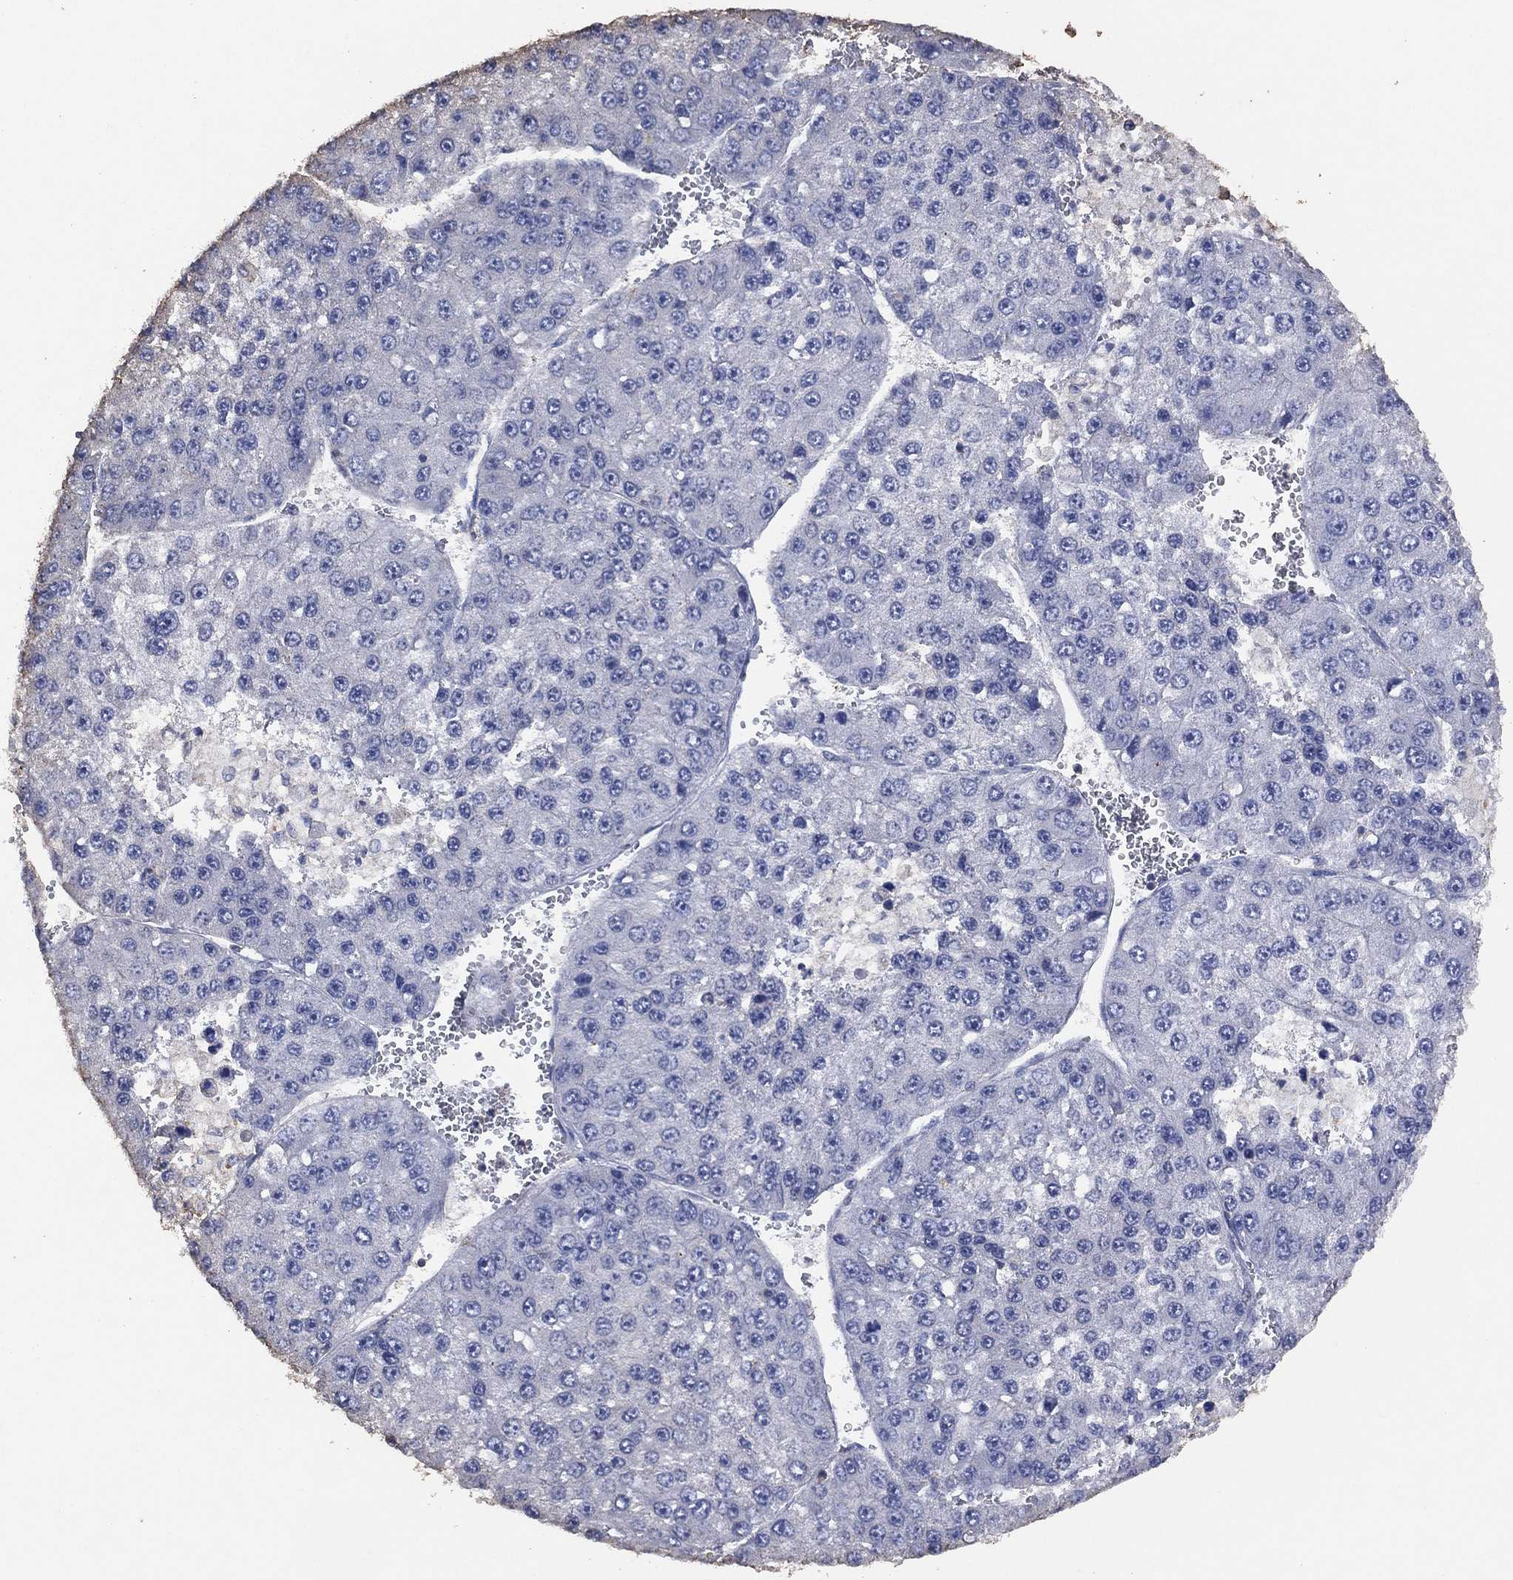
{"staining": {"intensity": "negative", "quantity": "none", "location": "none"}, "tissue": "liver cancer", "cell_type": "Tumor cells", "image_type": "cancer", "snomed": [{"axis": "morphology", "description": "Carcinoma, Hepatocellular, NOS"}, {"axis": "topography", "description": "Liver"}], "caption": "An immunohistochemistry micrograph of liver hepatocellular carcinoma is shown. There is no staining in tumor cells of liver hepatocellular carcinoma. (DAB immunohistochemistry, high magnification).", "gene": "ADPRHL1", "patient": {"sex": "female", "age": 73}}